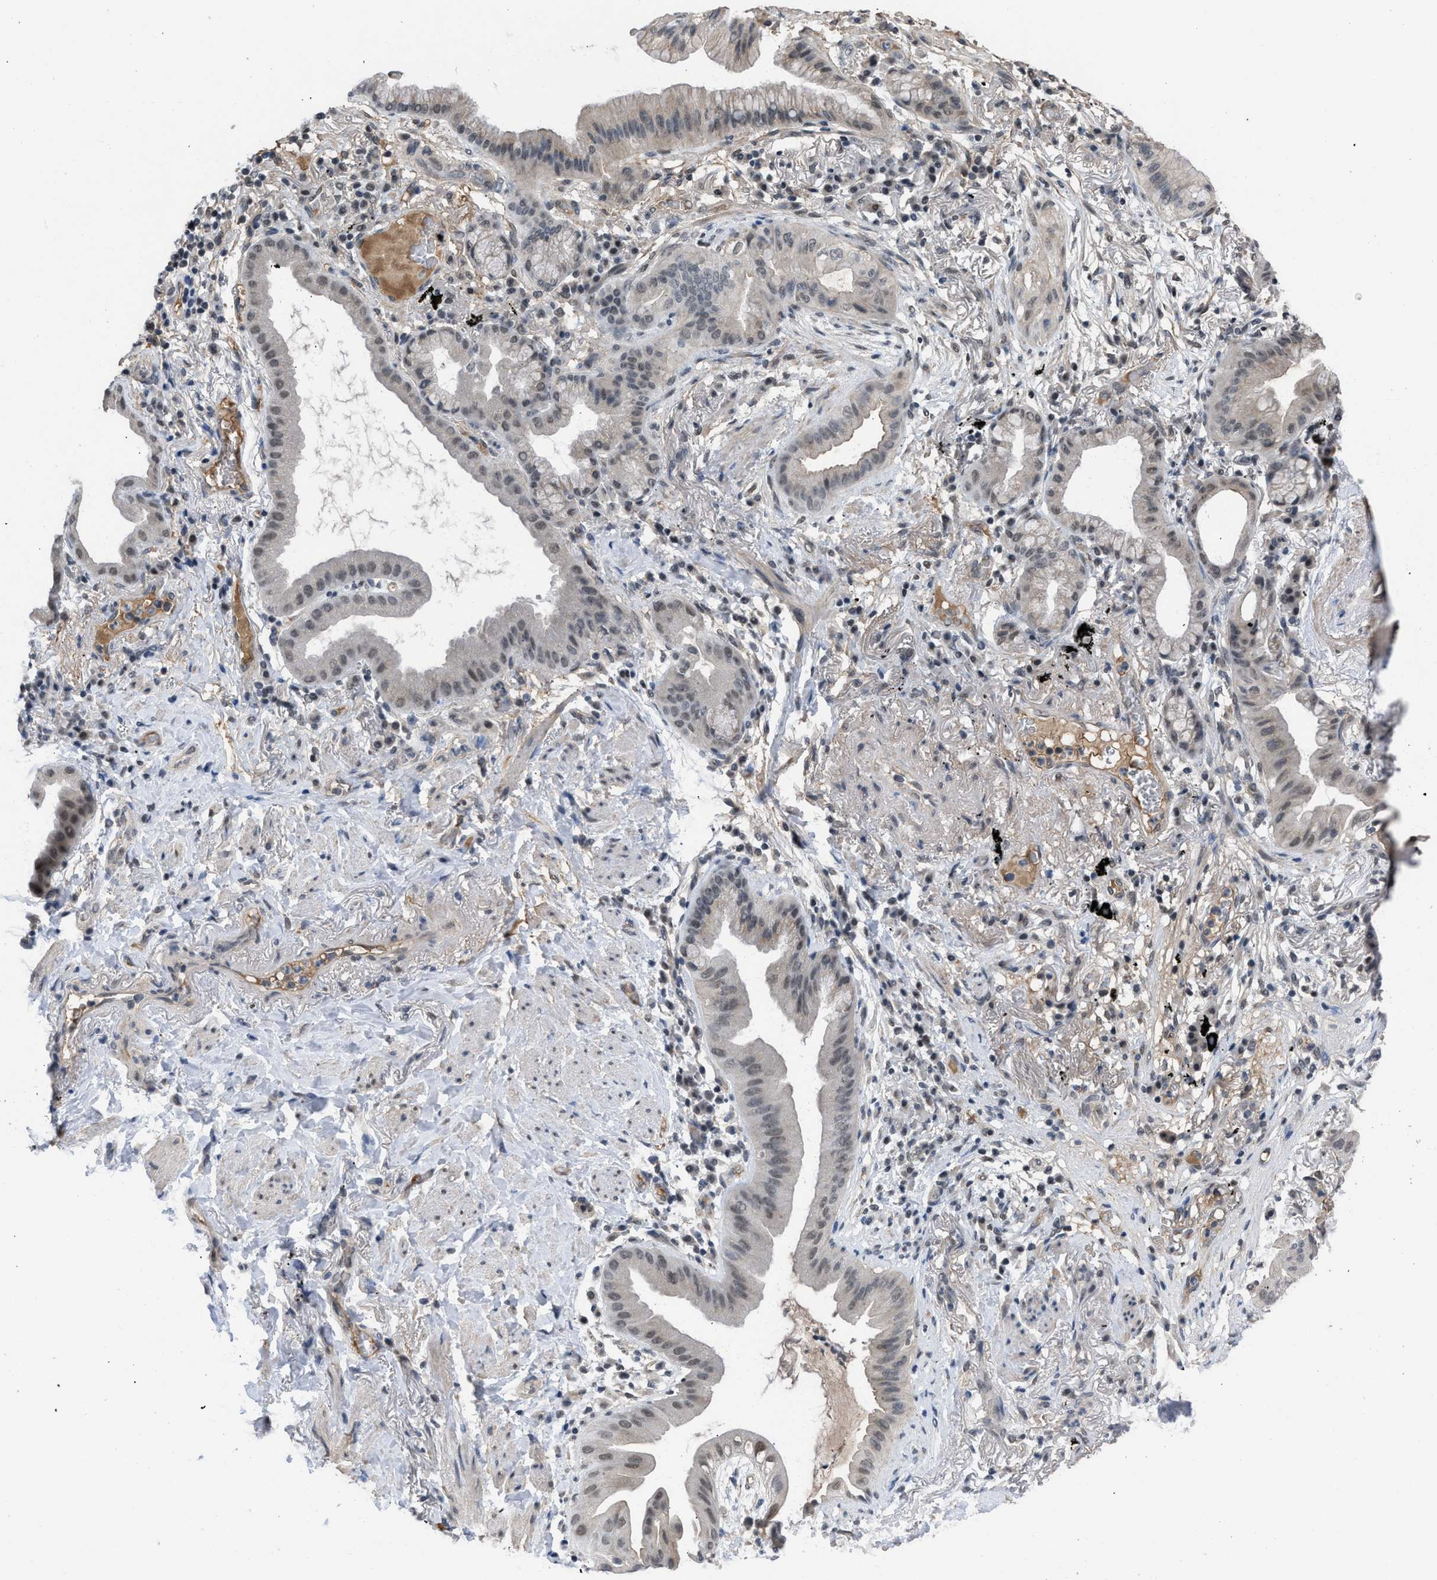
{"staining": {"intensity": "moderate", "quantity": "<25%", "location": "nuclear"}, "tissue": "lung cancer", "cell_type": "Tumor cells", "image_type": "cancer", "snomed": [{"axis": "morphology", "description": "Normal tissue, NOS"}, {"axis": "morphology", "description": "Adenocarcinoma, NOS"}, {"axis": "topography", "description": "Bronchus"}, {"axis": "topography", "description": "Lung"}], "caption": "Immunohistochemical staining of human lung cancer demonstrates low levels of moderate nuclear protein expression in approximately <25% of tumor cells.", "gene": "TERF2IP", "patient": {"sex": "female", "age": 70}}